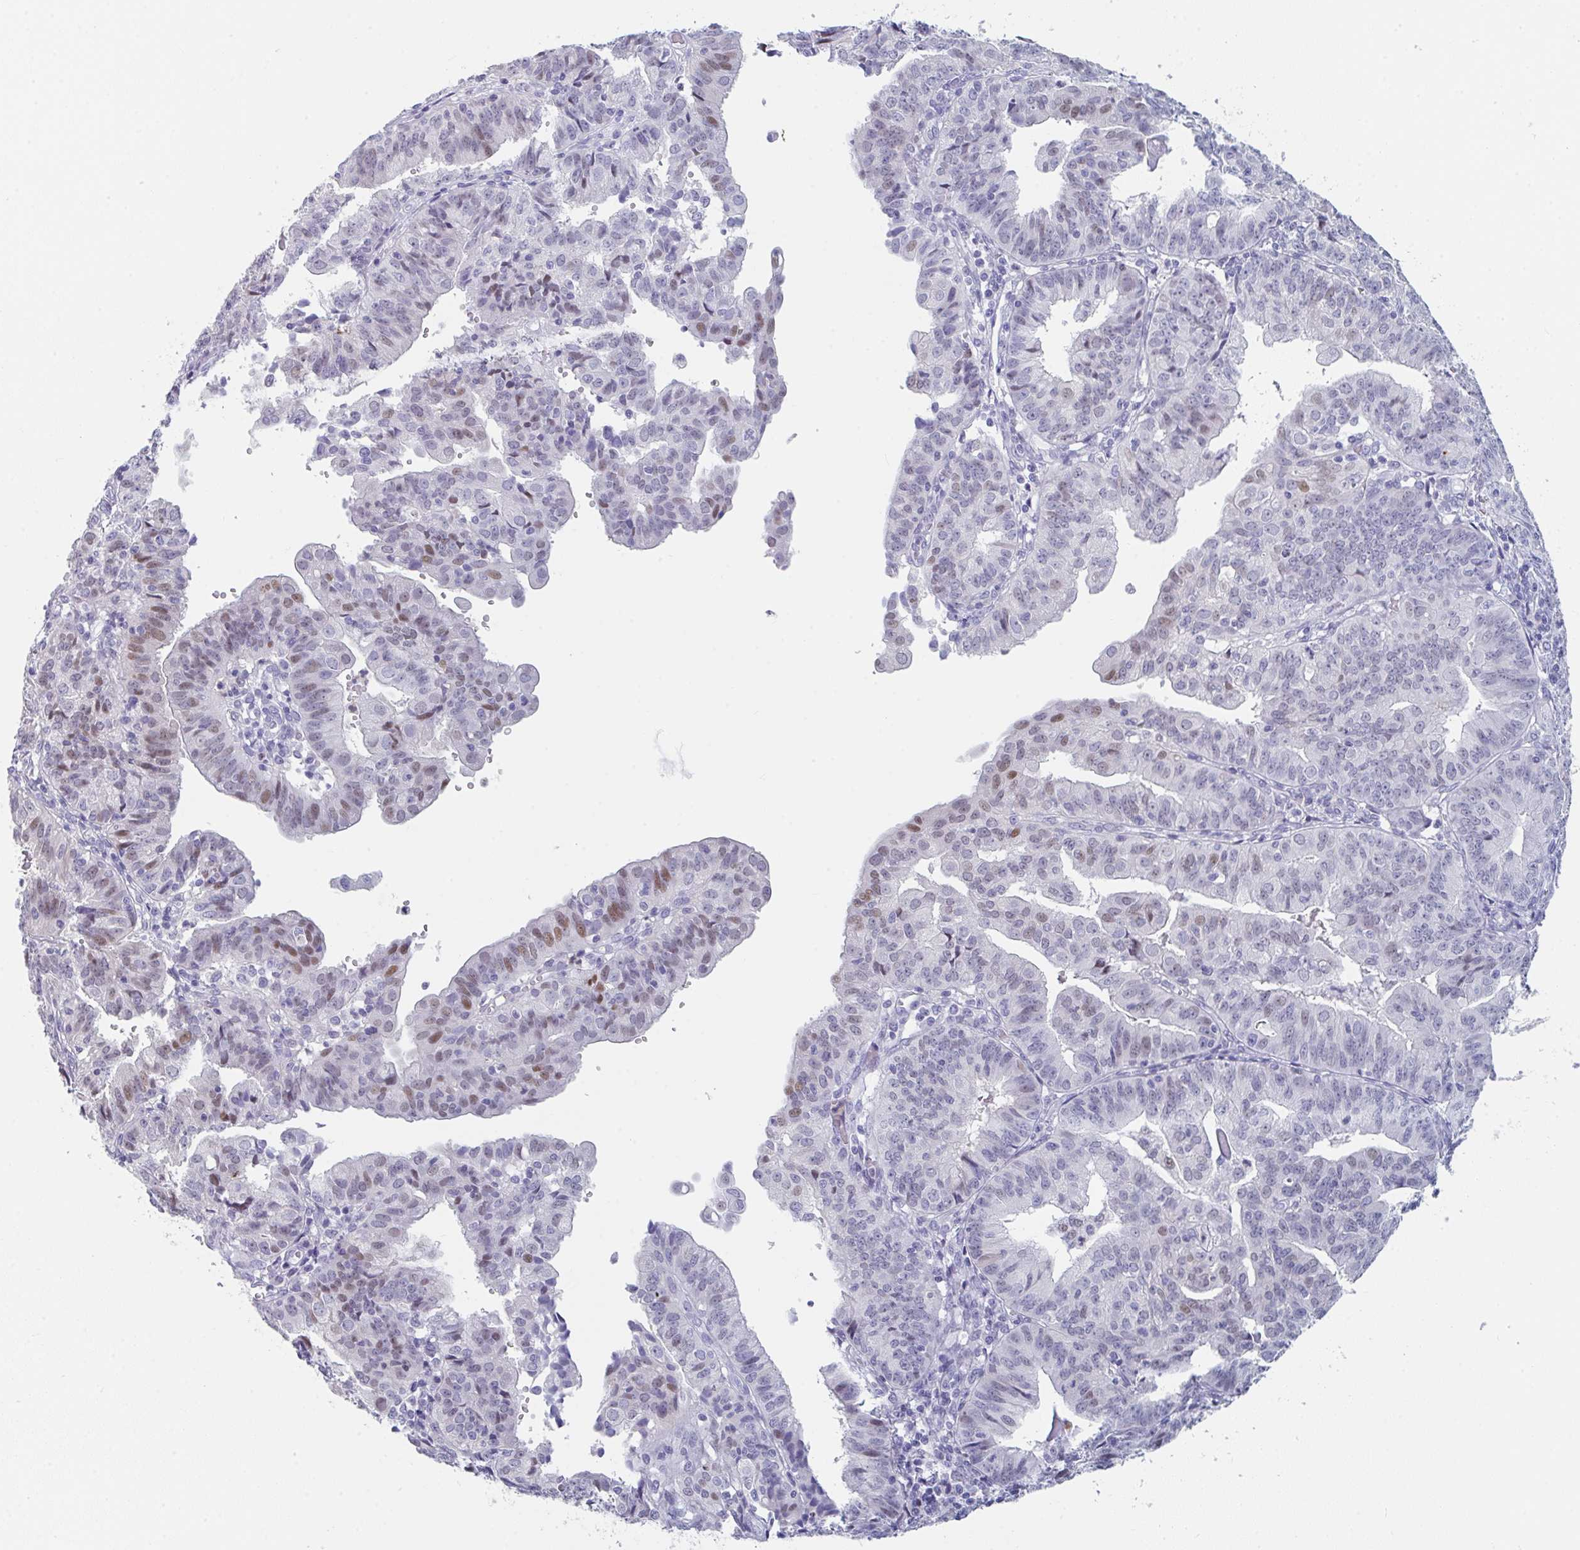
{"staining": {"intensity": "moderate", "quantity": "<25%", "location": "nuclear"}, "tissue": "endometrial cancer", "cell_type": "Tumor cells", "image_type": "cancer", "snomed": [{"axis": "morphology", "description": "Adenocarcinoma, NOS"}, {"axis": "topography", "description": "Endometrium"}], "caption": "Moderate nuclear protein expression is seen in approximately <25% of tumor cells in adenocarcinoma (endometrial).", "gene": "RUBCN", "patient": {"sex": "female", "age": 56}}